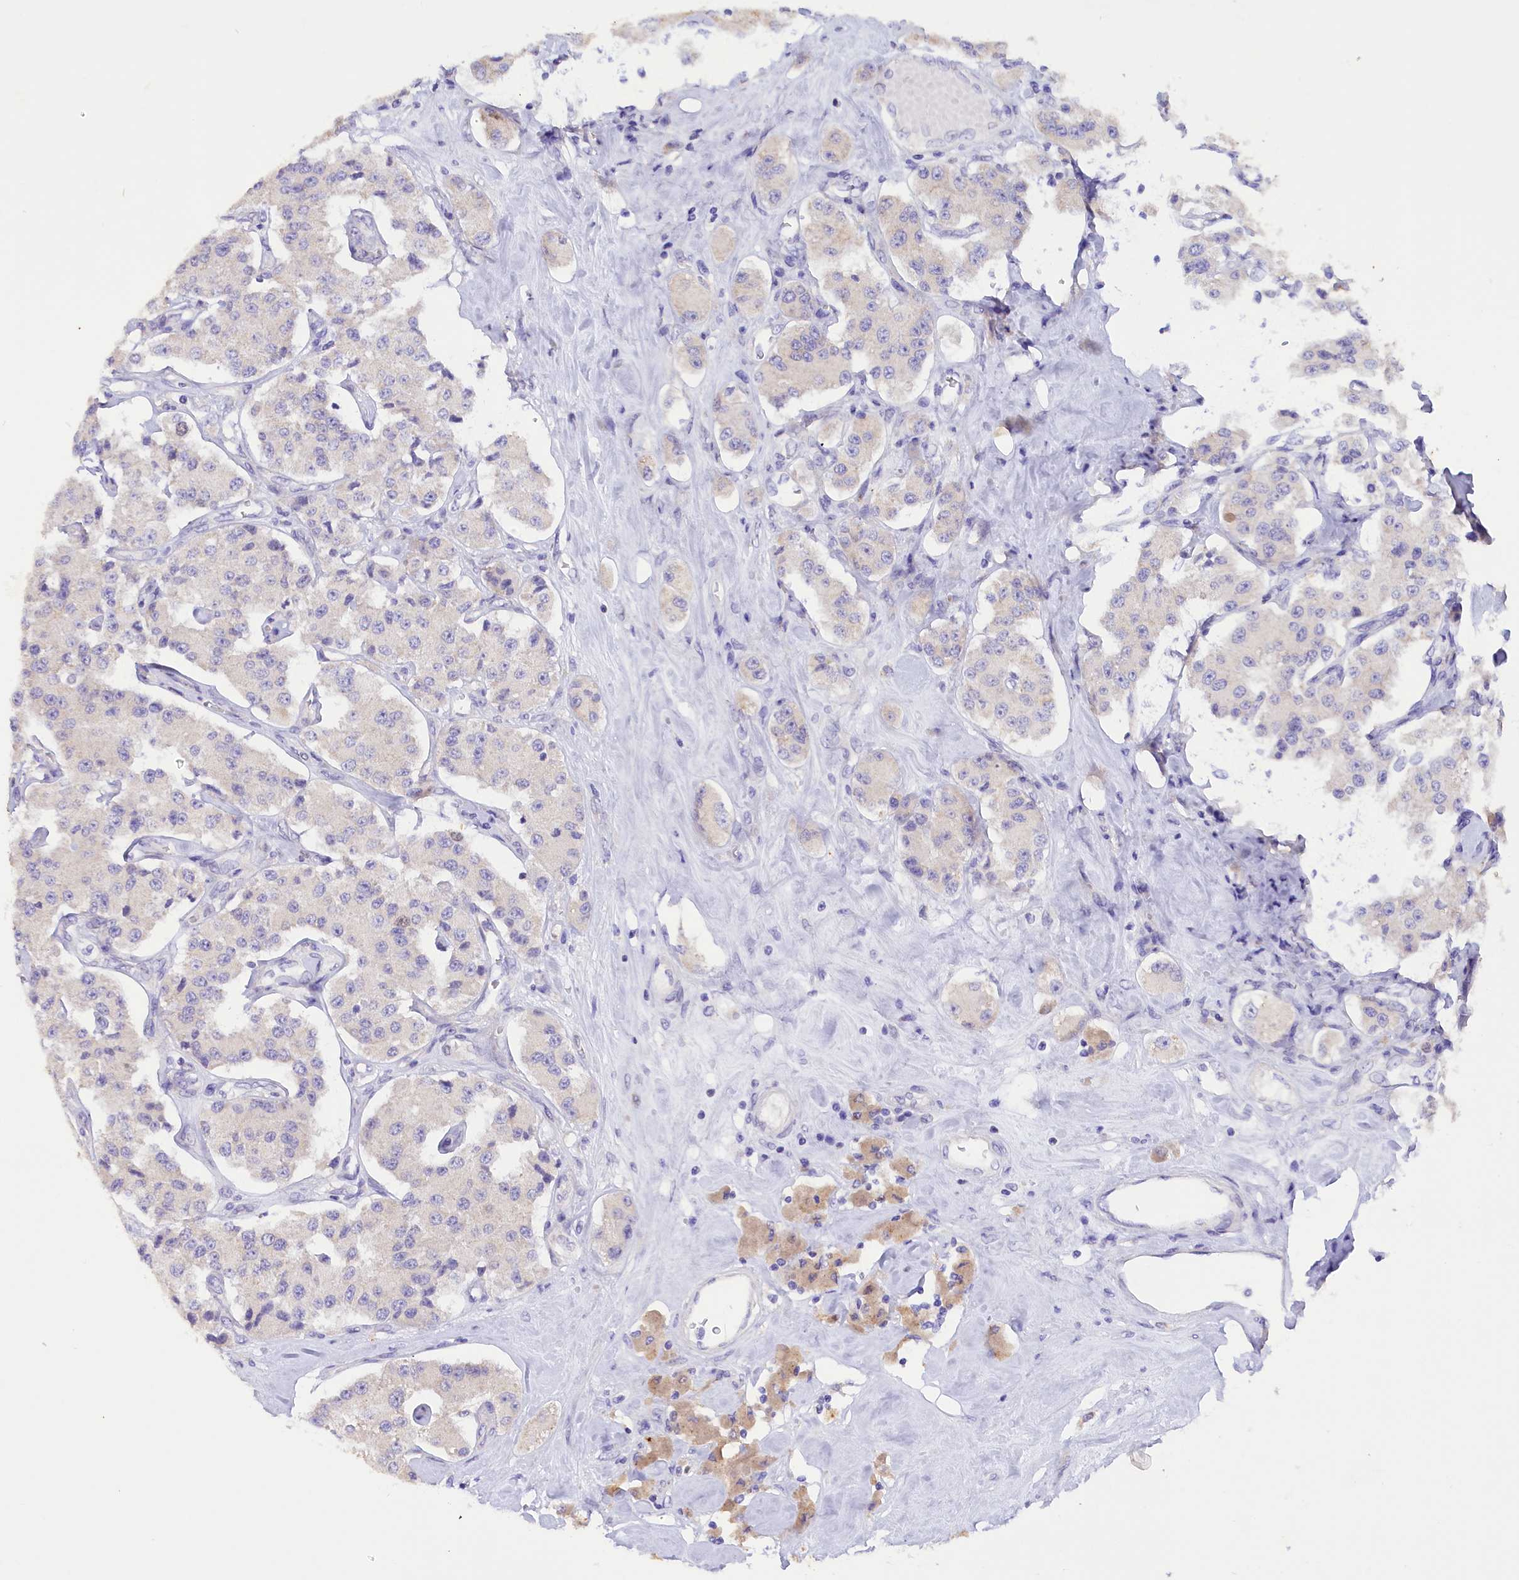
{"staining": {"intensity": "negative", "quantity": "none", "location": "none"}, "tissue": "carcinoid", "cell_type": "Tumor cells", "image_type": "cancer", "snomed": [{"axis": "morphology", "description": "Carcinoid, malignant, NOS"}, {"axis": "topography", "description": "Pancreas"}], "caption": "There is no significant expression in tumor cells of carcinoid.", "gene": "PKIA", "patient": {"sex": "male", "age": 41}}